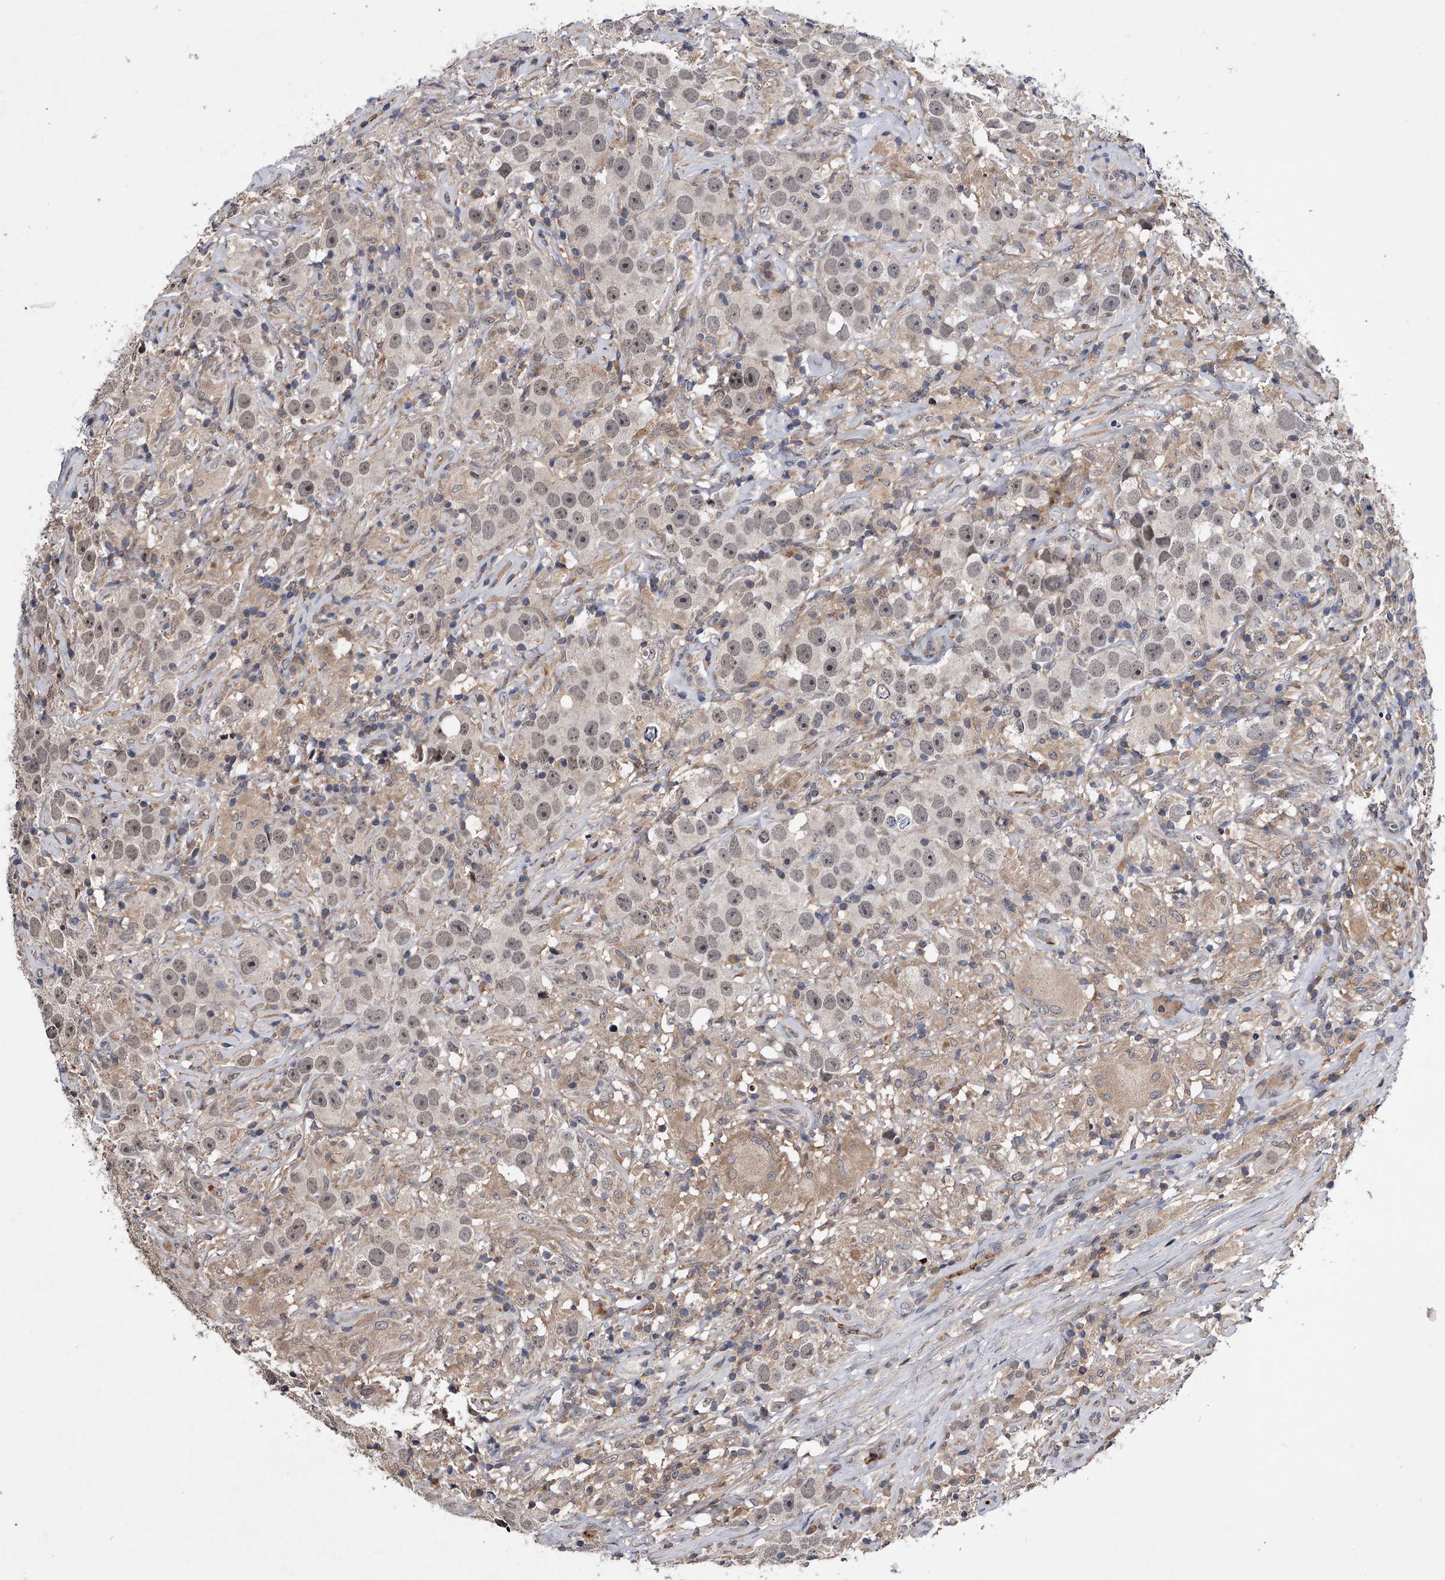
{"staining": {"intensity": "negative", "quantity": "none", "location": "none"}, "tissue": "testis cancer", "cell_type": "Tumor cells", "image_type": "cancer", "snomed": [{"axis": "morphology", "description": "Seminoma, NOS"}, {"axis": "topography", "description": "Testis"}], "caption": "DAB (3,3'-diaminobenzidine) immunohistochemical staining of seminoma (testis) demonstrates no significant staining in tumor cells.", "gene": "ZNF30", "patient": {"sex": "male", "age": 49}}